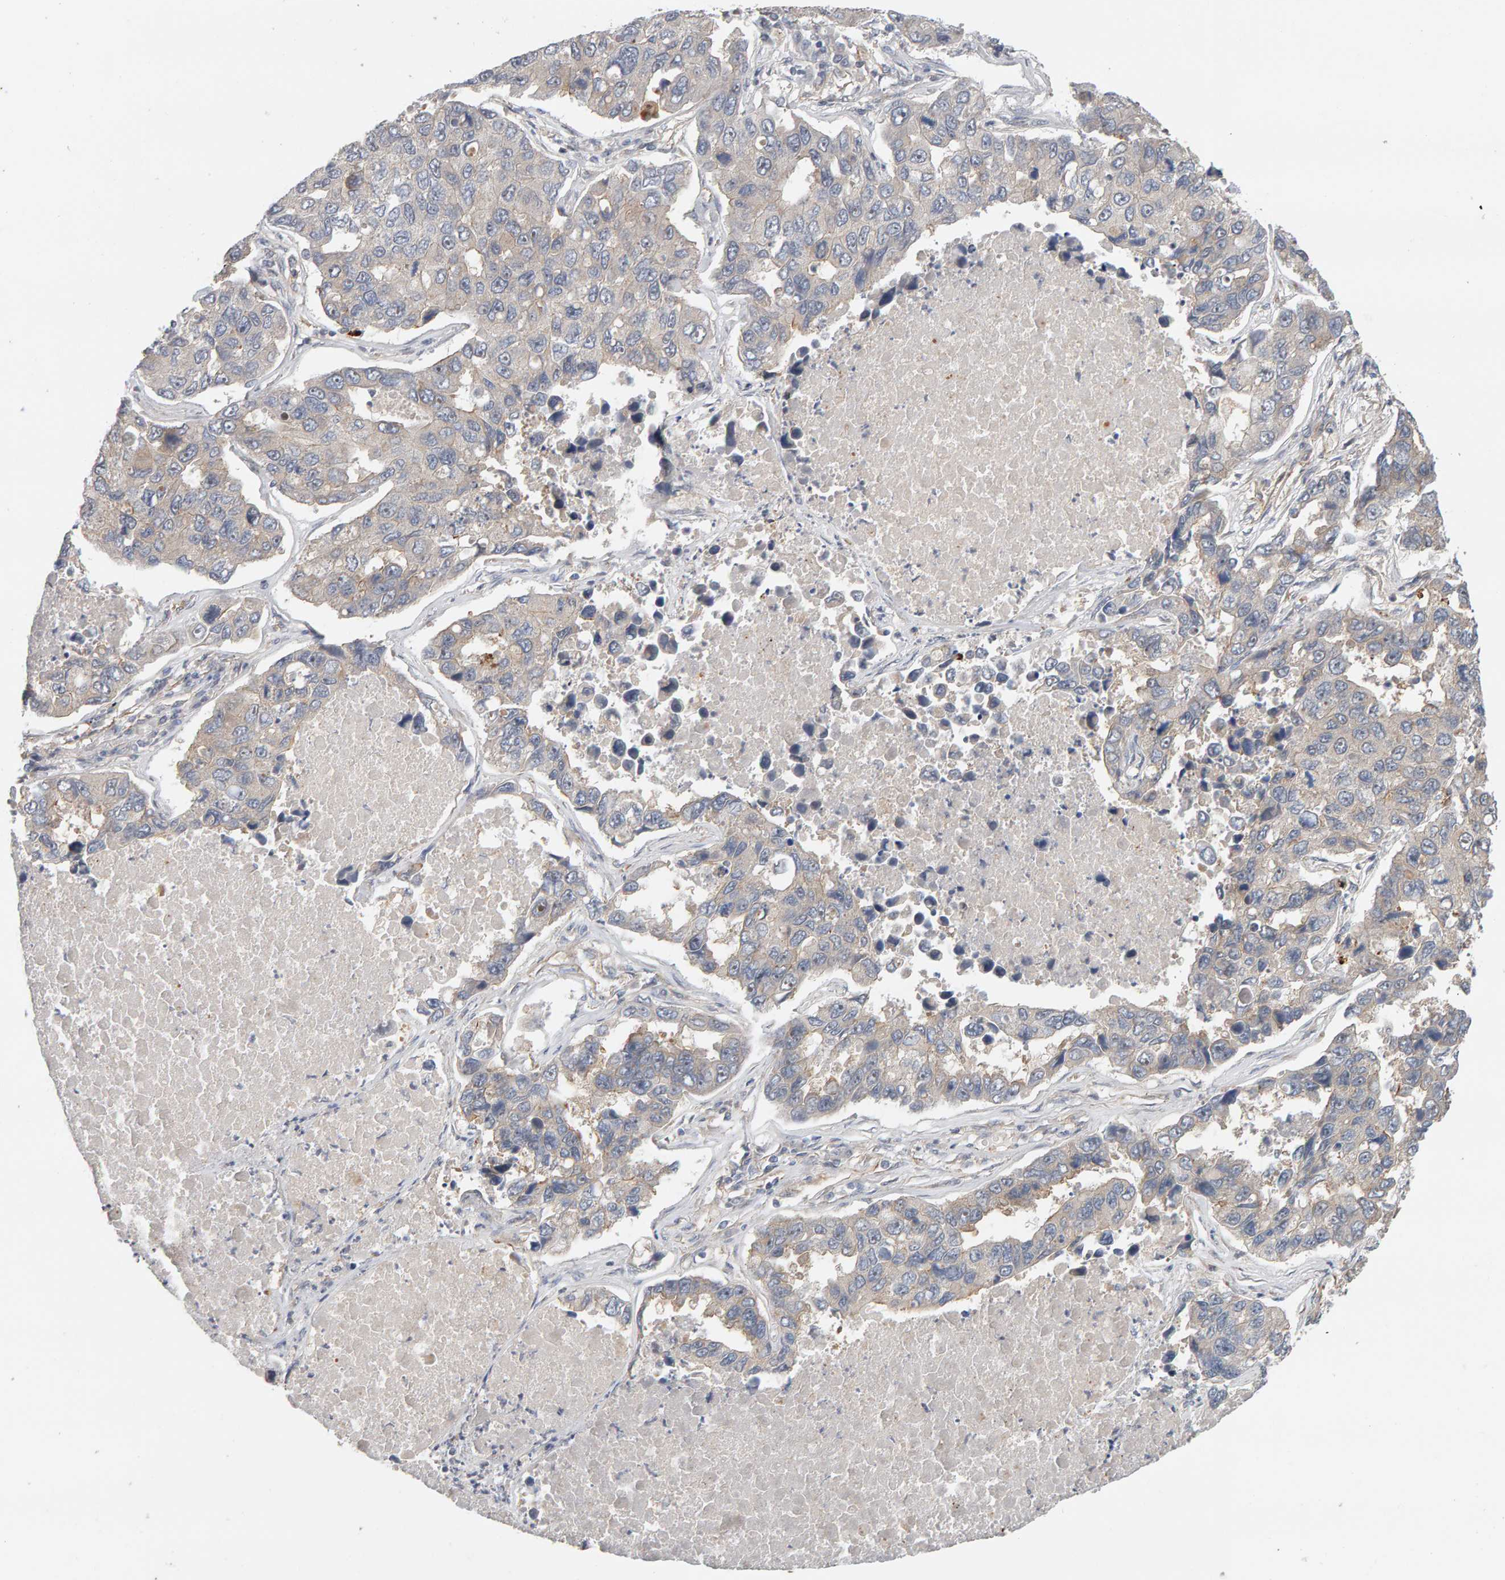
{"staining": {"intensity": "weak", "quantity": "<25%", "location": "cytoplasmic/membranous"}, "tissue": "lung cancer", "cell_type": "Tumor cells", "image_type": "cancer", "snomed": [{"axis": "morphology", "description": "Adenocarcinoma, NOS"}, {"axis": "topography", "description": "Lung"}], "caption": "Immunohistochemical staining of lung cancer shows no significant staining in tumor cells.", "gene": "PPP1R16A", "patient": {"sex": "male", "age": 64}}